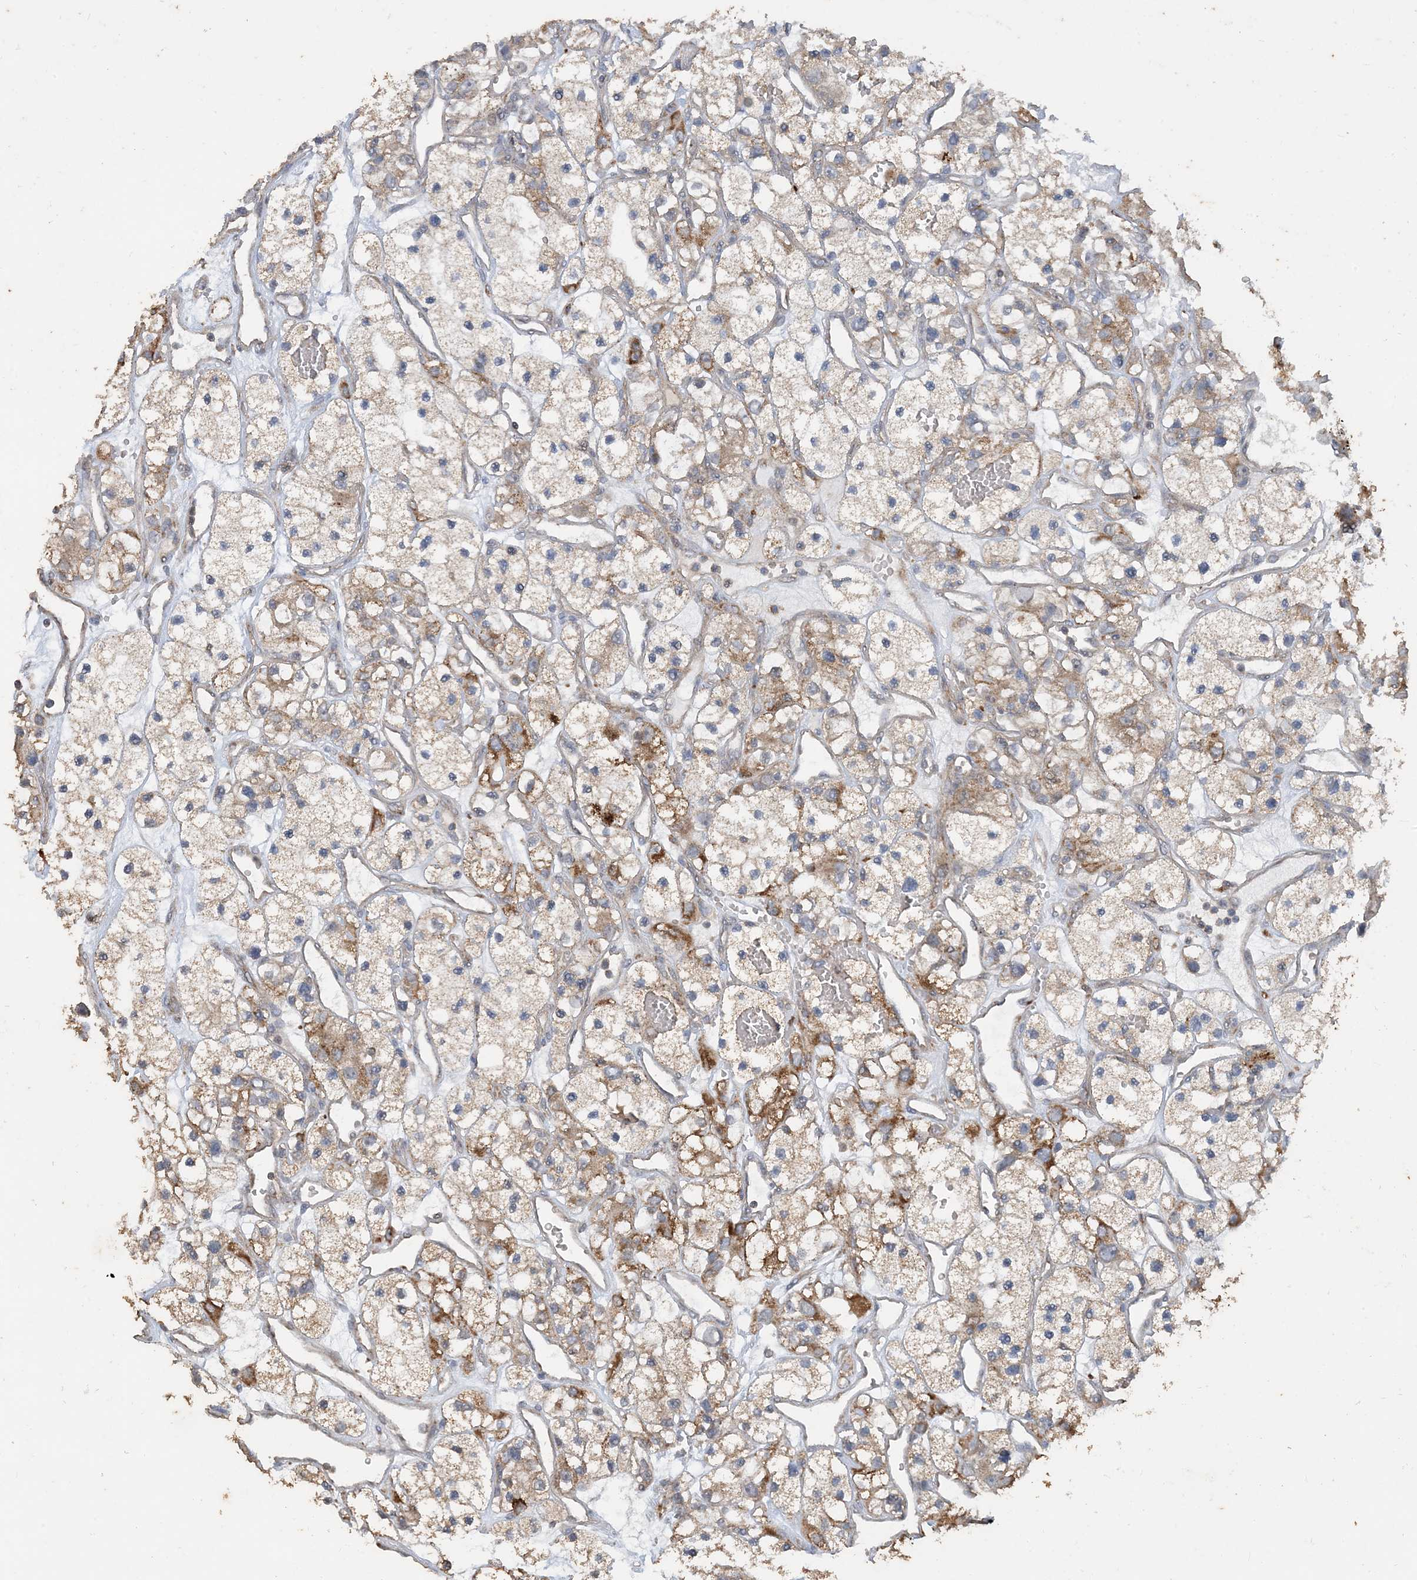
{"staining": {"intensity": "moderate", "quantity": "25%-75%", "location": "cytoplasmic/membranous"}, "tissue": "renal cancer", "cell_type": "Tumor cells", "image_type": "cancer", "snomed": [{"axis": "morphology", "description": "Adenocarcinoma, NOS"}, {"axis": "topography", "description": "Kidney"}], "caption": "Immunohistochemical staining of human adenocarcinoma (renal) demonstrates moderate cytoplasmic/membranous protein expression in approximately 25%-75% of tumor cells.", "gene": "SFMBT2", "patient": {"sex": "female", "age": 57}}